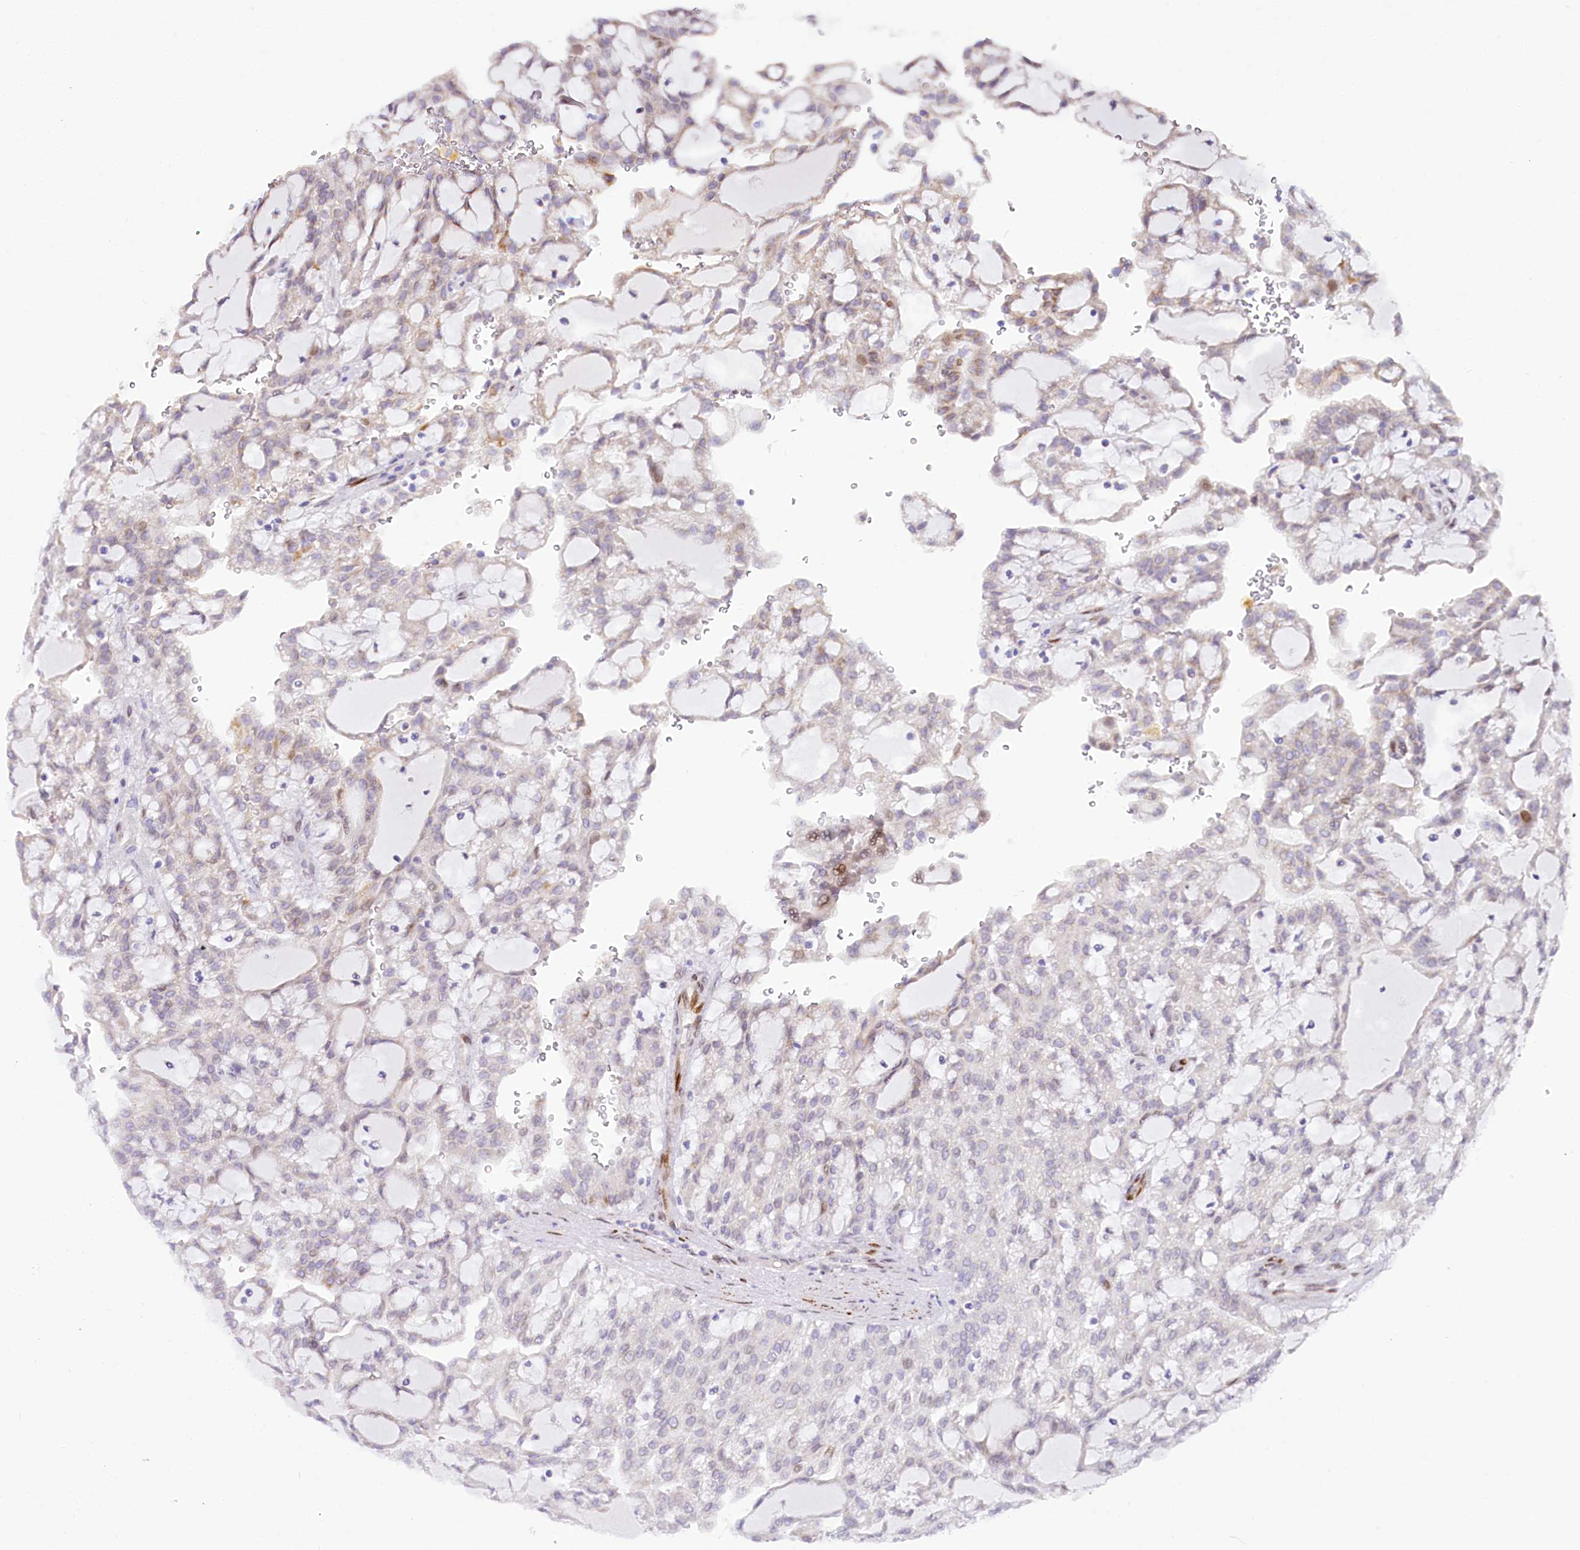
{"staining": {"intensity": "weak", "quantity": "<25%", "location": "cytoplasmic/membranous,nuclear"}, "tissue": "renal cancer", "cell_type": "Tumor cells", "image_type": "cancer", "snomed": [{"axis": "morphology", "description": "Adenocarcinoma, NOS"}, {"axis": "topography", "description": "Kidney"}], "caption": "This is a micrograph of immunohistochemistry (IHC) staining of renal cancer, which shows no staining in tumor cells.", "gene": "PPIP5K2", "patient": {"sex": "male", "age": 63}}